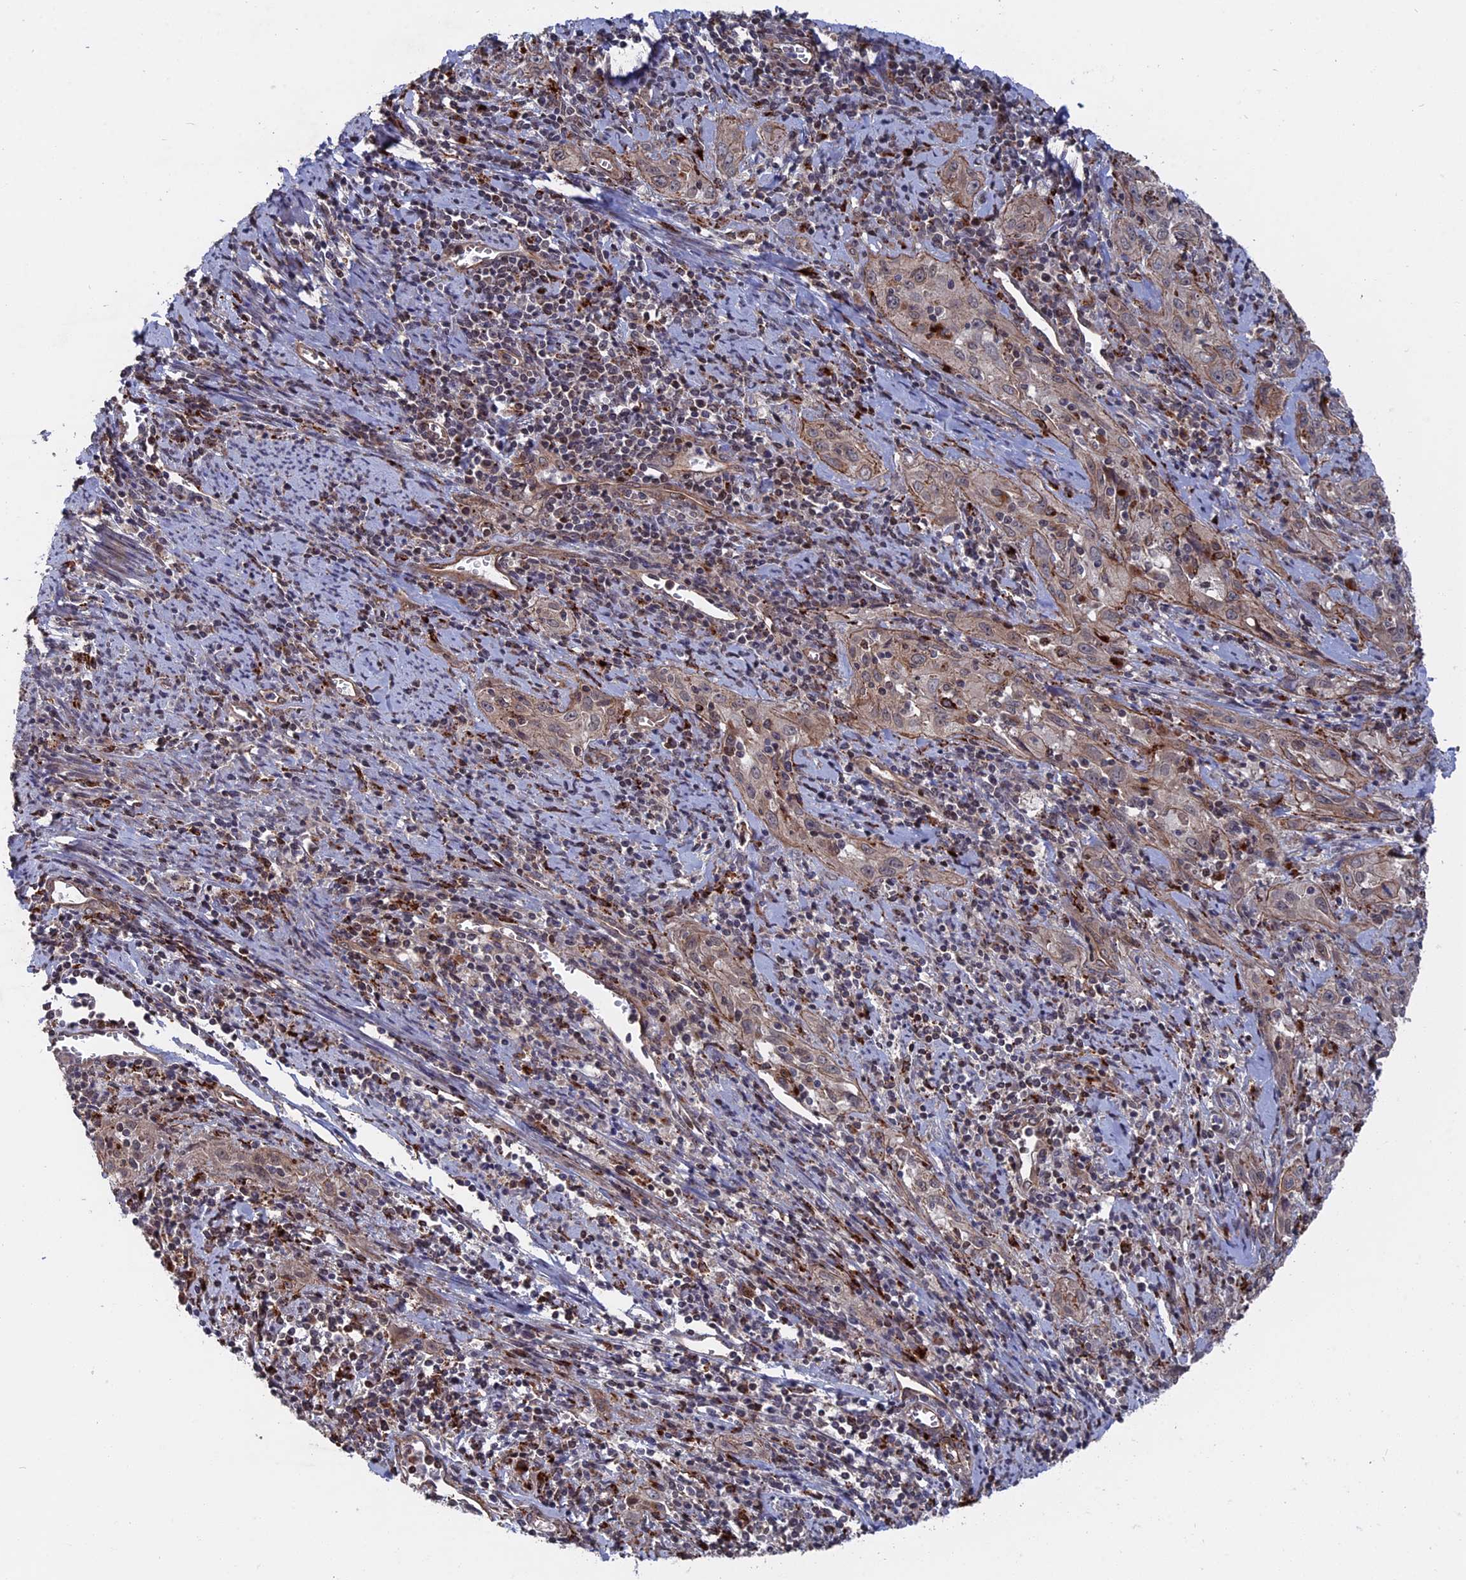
{"staining": {"intensity": "weak", "quantity": "<25%", "location": "cytoplasmic/membranous"}, "tissue": "cervical cancer", "cell_type": "Tumor cells", "image_type": "cancer", "snomed": [{"axis": "morphology", "description": "Squamous cell carcinoma, NOS"}, {"axis": "topography", "description": "Cervix"}], "caption": "Immunohistochemical staining of human cervical squamous cell carcinoma exhibits no significant staining in tumor cells.", "gene": "NOSIP", "patient": {"sex": "female", "age": 57}}